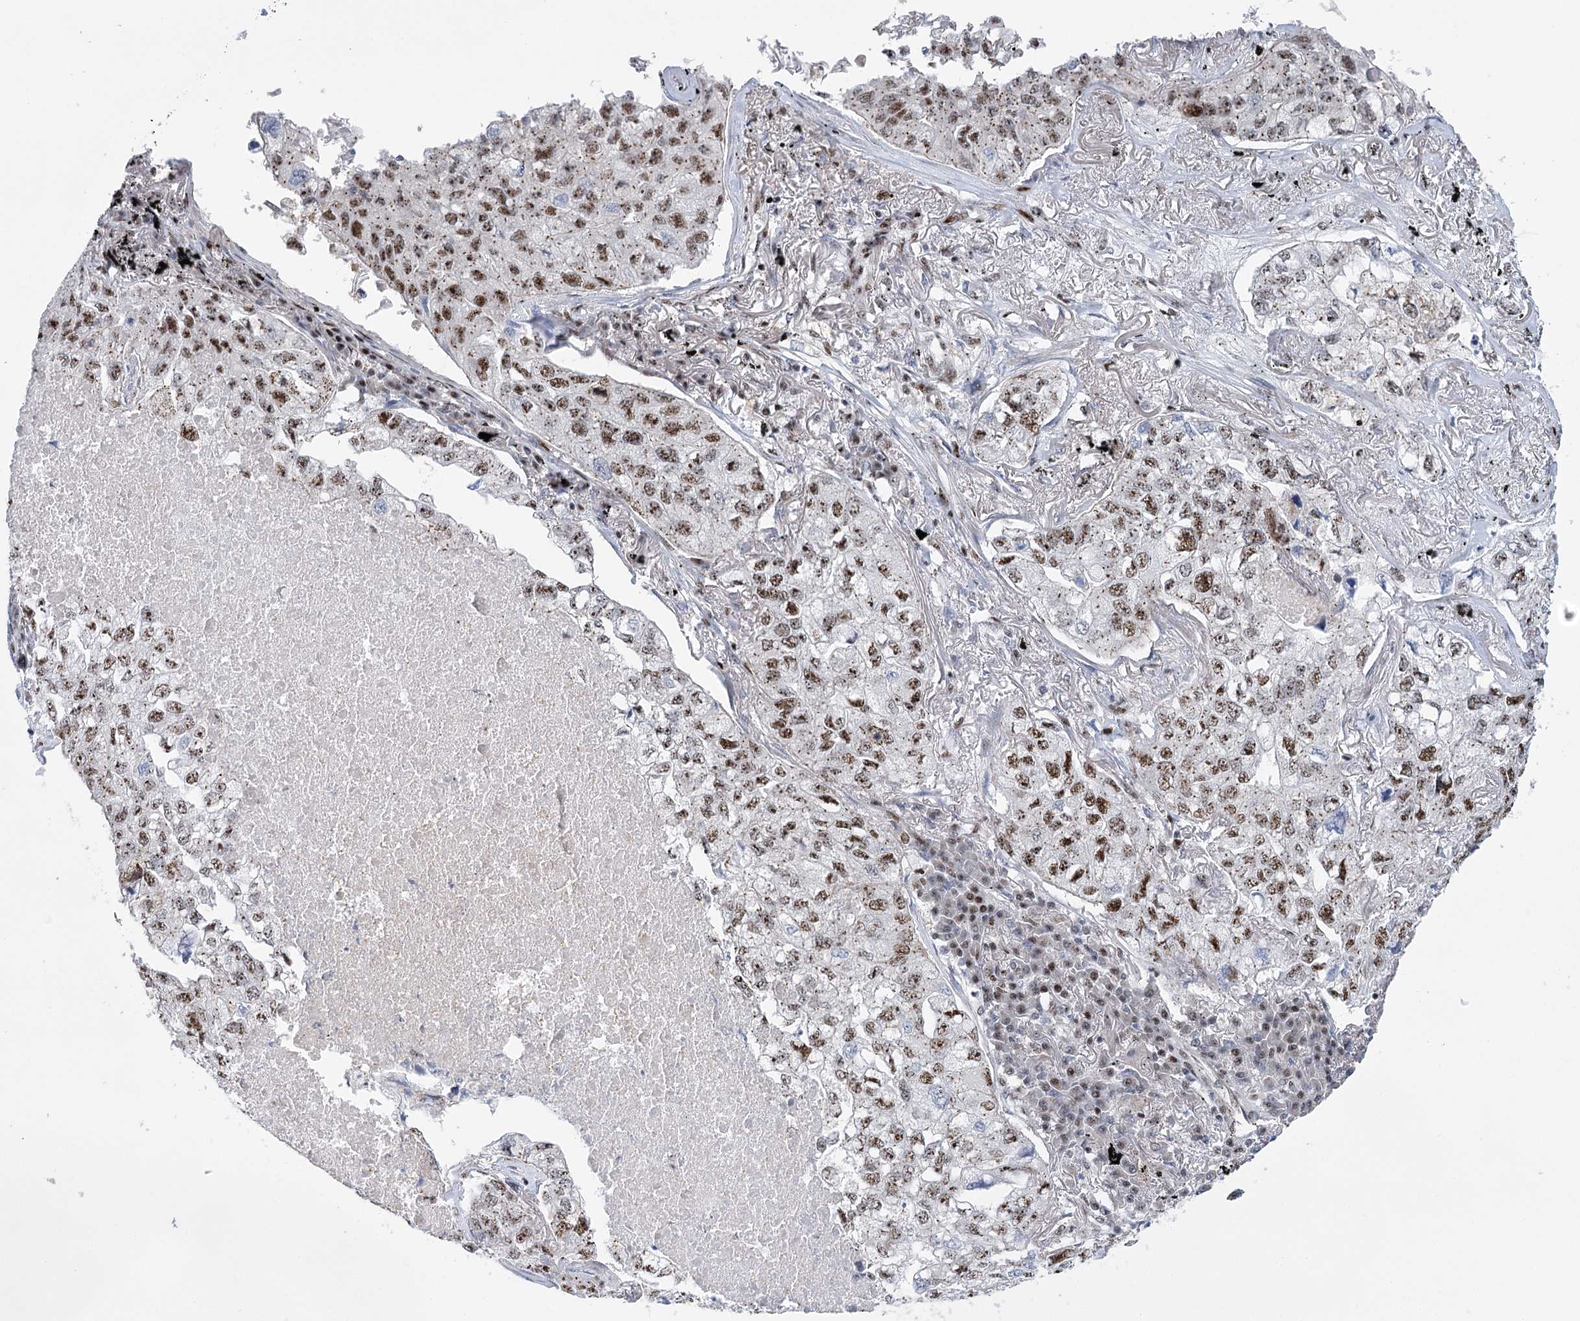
{"staining": {"intensity": "moderate", "quantity": ">75%", "location": "nuclear"}, "tissue": "lung cancer", "cell_type": "Tumor cells", "image_type": "cancer", "snomed": [{"axis": "morphology", "description": "Adenocarcinoma, NOS"}, {"axis": "topography", "description": "Lung"}], "caption": "The image displays a brown stain indicating the presence of a protein in the nuclear of tumor cells in adenocarcinoma (lung).", "gene": "CAMTA1", "patient": {"sex": "male", "age": 65}}